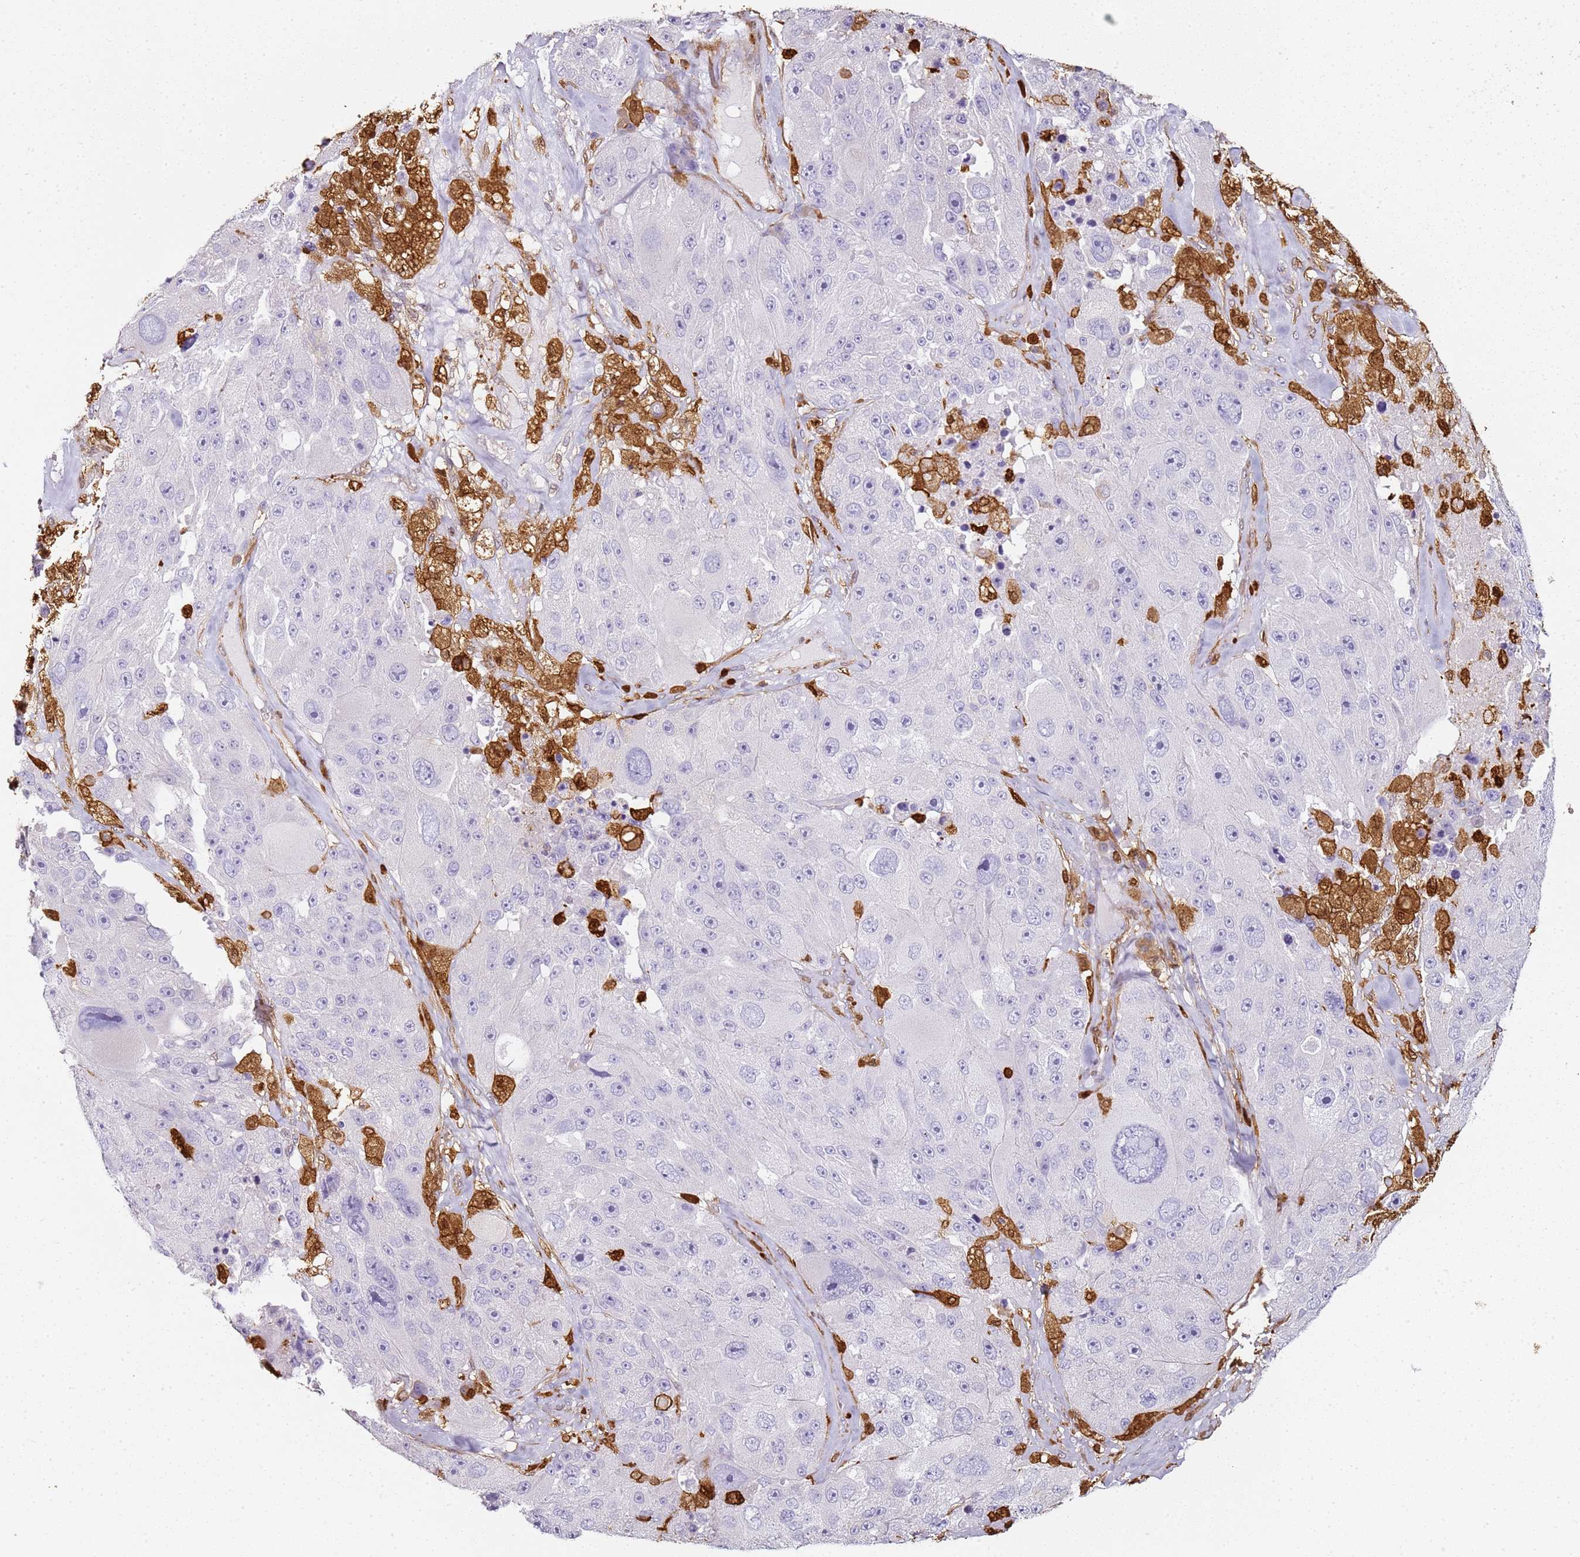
{"staining": {"intensity": "negative", "quantity": "none", "location": "none"}, "tissue": "melanoma", "cell_type": "Tumor cells", "image_type": "cancer", "snomed": [{"axis": "morphology", "description": "Malignant melanoma, Metastatic site"}, {"axis": "topography", "description": "Lymph node"}], "caption": "Immunohistochemistry (IHC) histopathology image of melanoma stained for a protein (brown), which reveals no positivity in tumor cells.", "gene": "S100A4", "patient": {"sex": "male", "age": 62}}